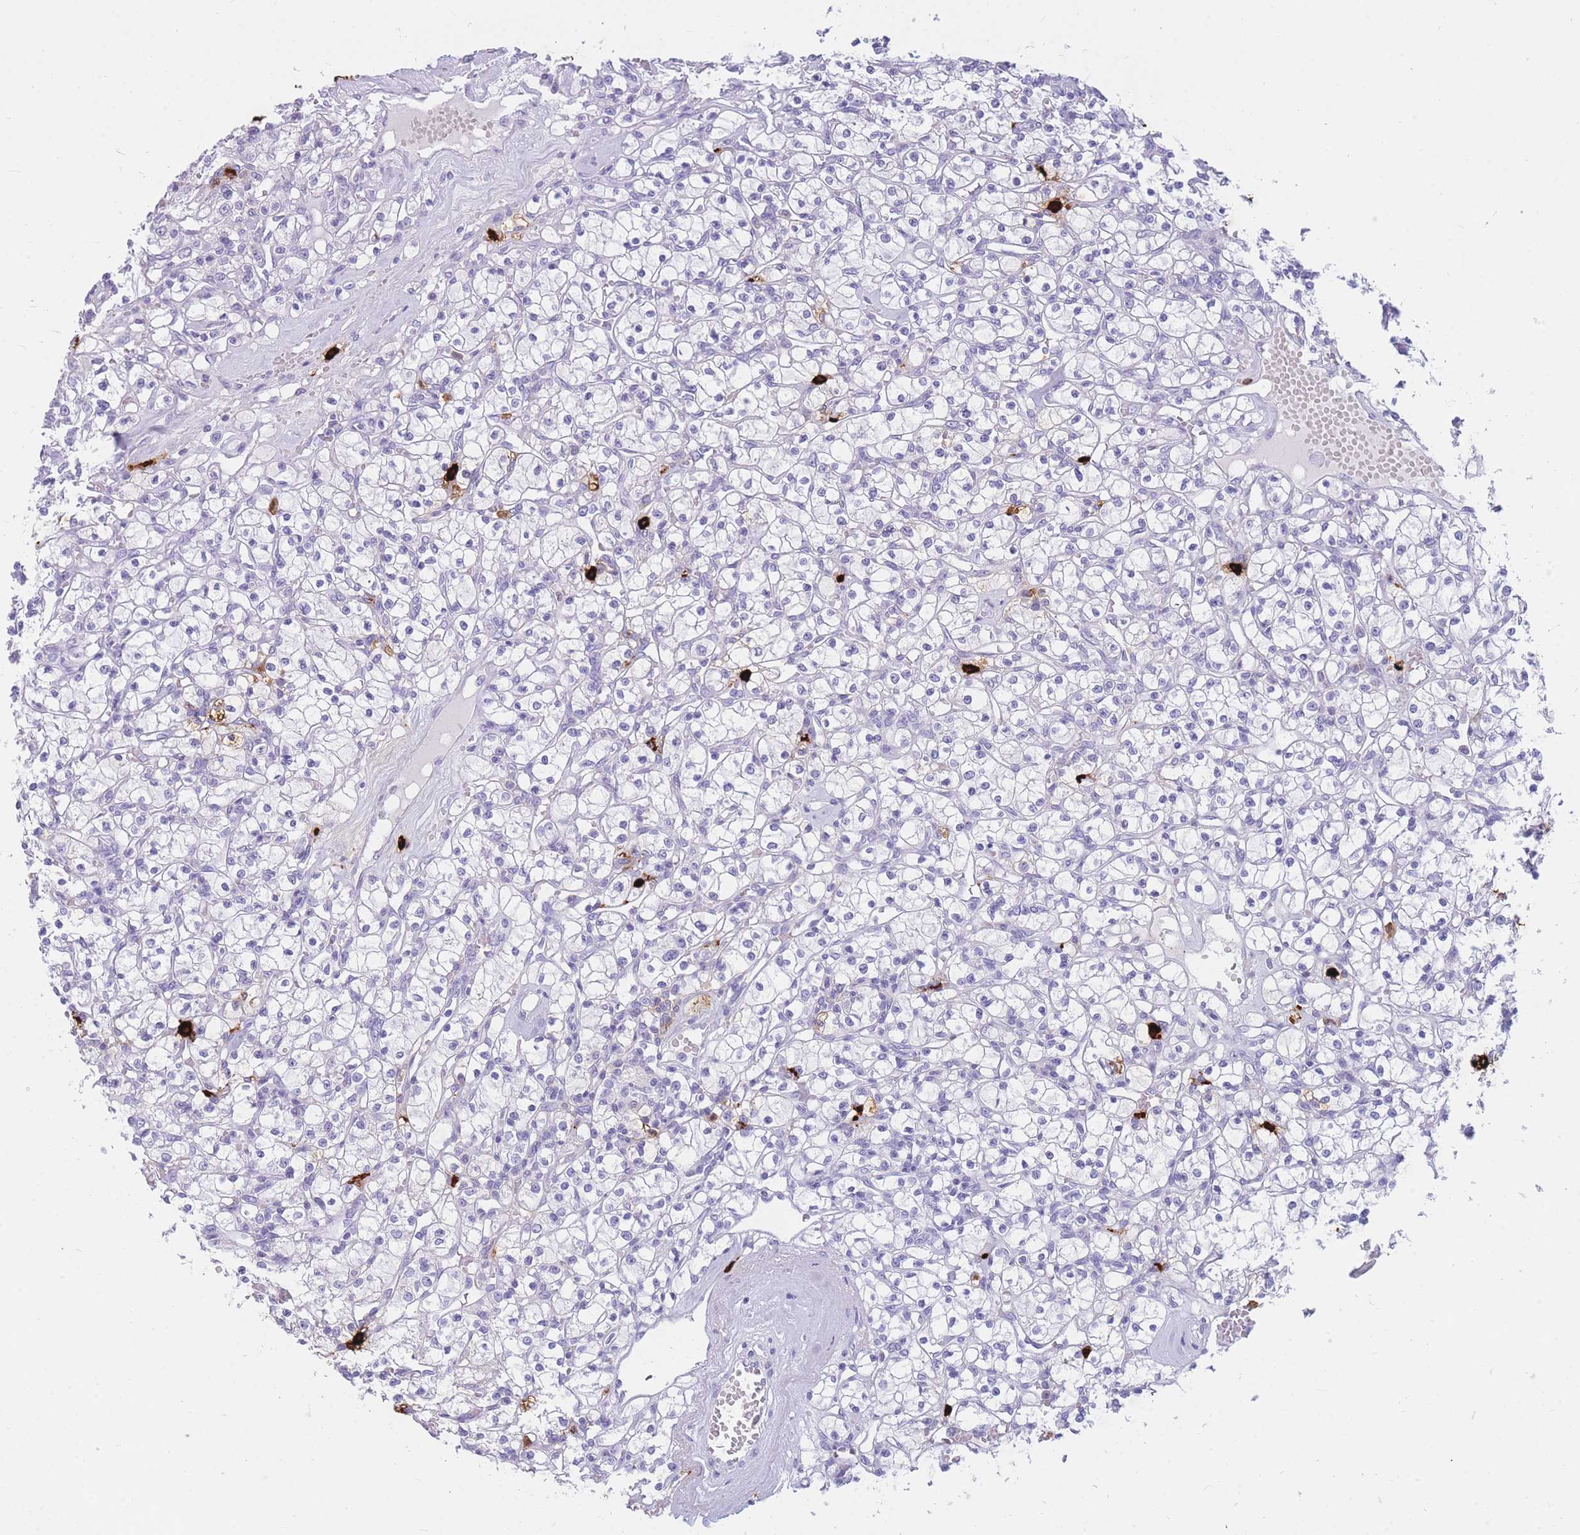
{"staining": {"intensity": "negative", "quantity": "none", "location": "none"}, "tissue": "renal cancer", "cell_type": "Tumor cells", "image_type": "cancer", "snomed": [{"axis": "morphology", "description": "Adenocarcinoma, NOS"}, {"axis": "topography", "description": "Kidney"}], "caption": "DAB (3,3'-diaminobenzidine) immunohistochemical staining of human adenocarcinoma (renal) displays no significant expression in tumor cells.", "gene": "TPSAB1", "patient": {"sex": "female", "age": 59}}